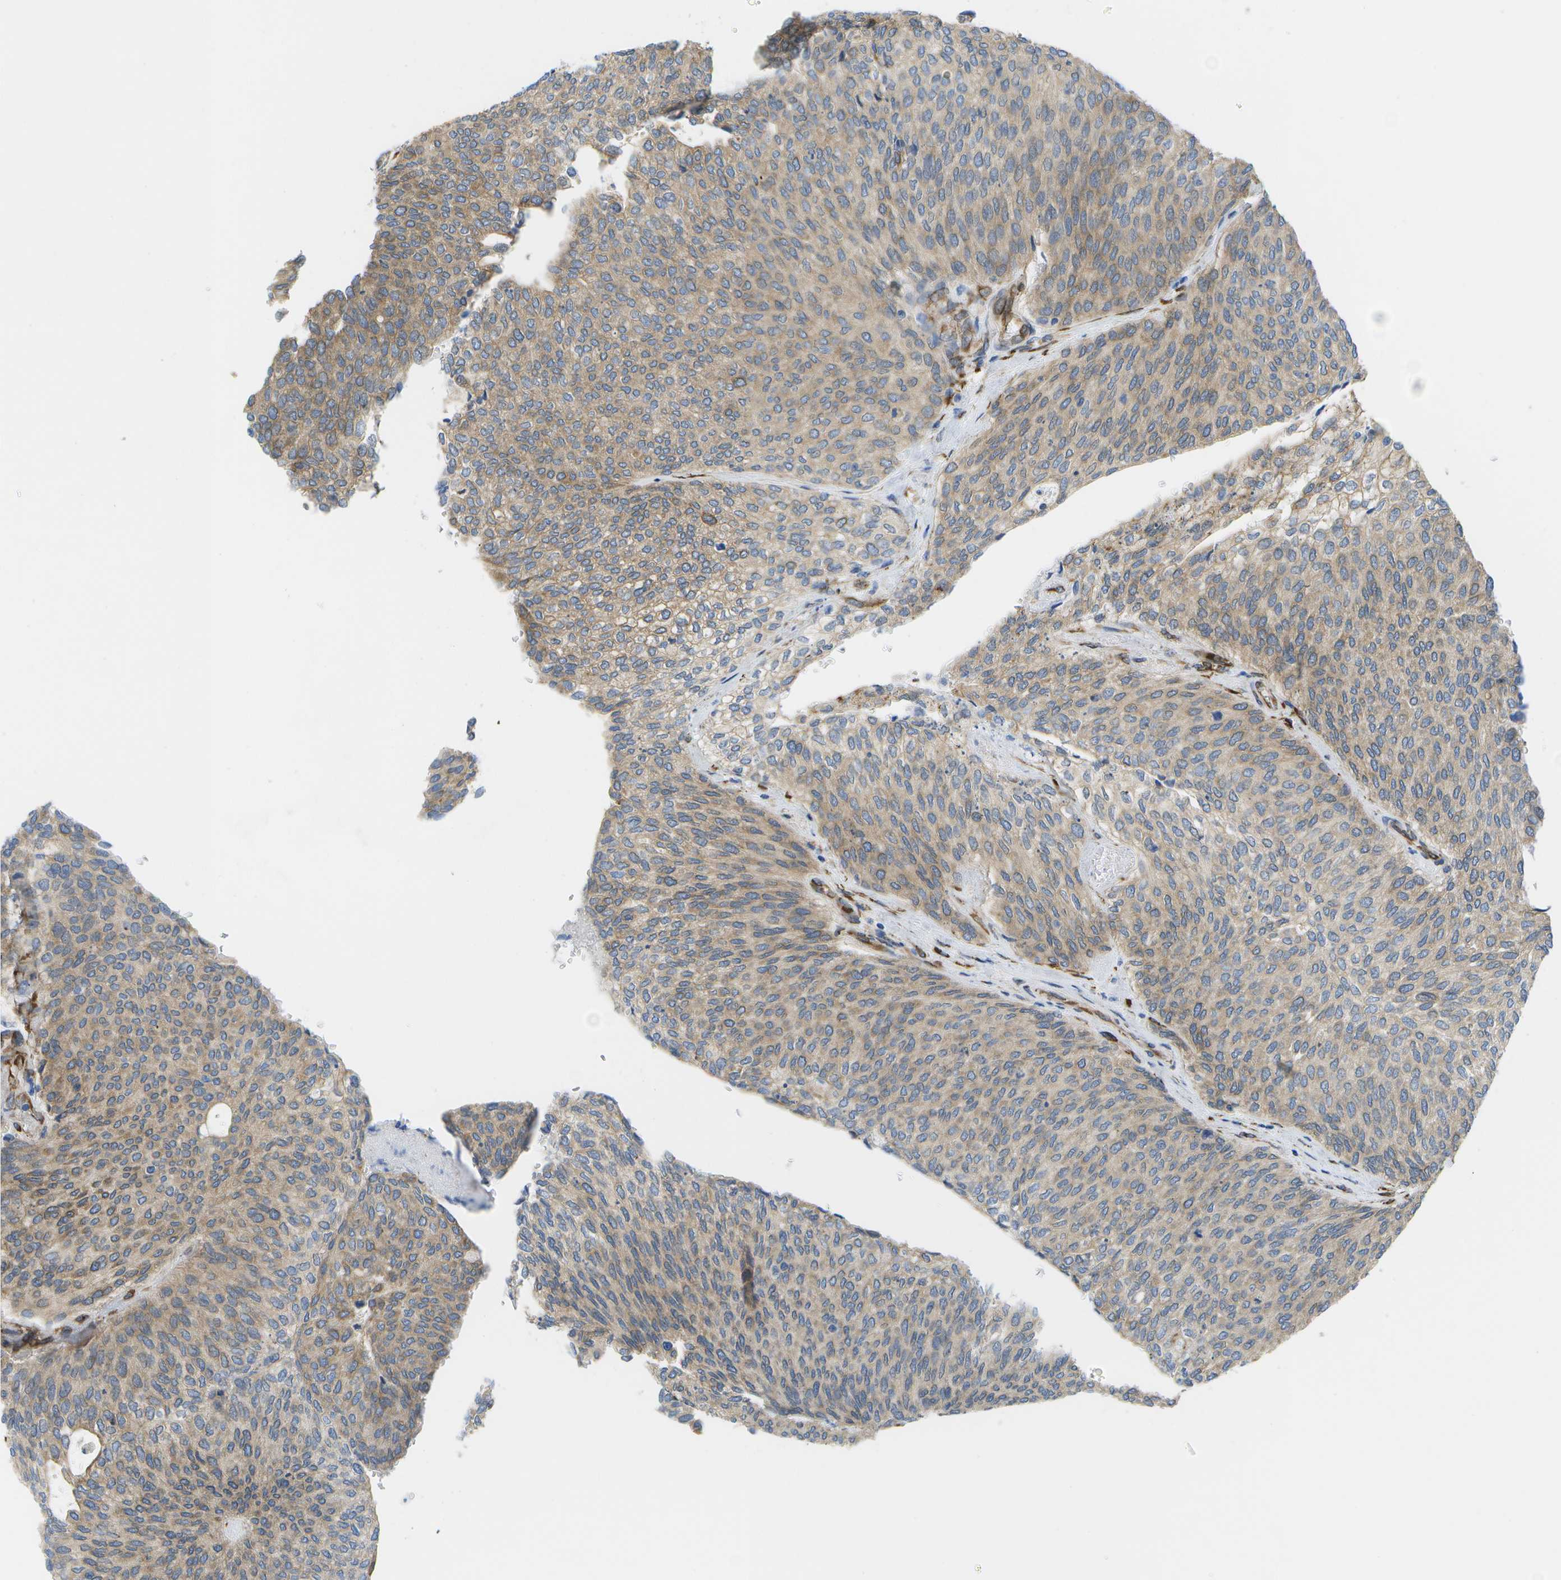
{"staining": {"intensity": "weak", "quantity": ">75%", "location": "cytoplasmic/membranous"}, "tissue": "urothelial cancer", "cell_type": "Tumor cells", "image_type": "cancer", "snomed": [{"axis": "morphology", "description": "Urothelial carcinoma, Low grade"}, {"axis": "topography", "description": "Urinary bladder"}], "caption": "Immunohistochemical staining of urothelial cancer displays low levels of weak cytoplasmic/membranous protein positivity in about >75% of tumor cells. Immunohistochemistry (ihc) stains the protein in brown and the nuclei are stained blue.", "gene": "ZDHHC17", "patient": {"sex": "female", "age": 79}}